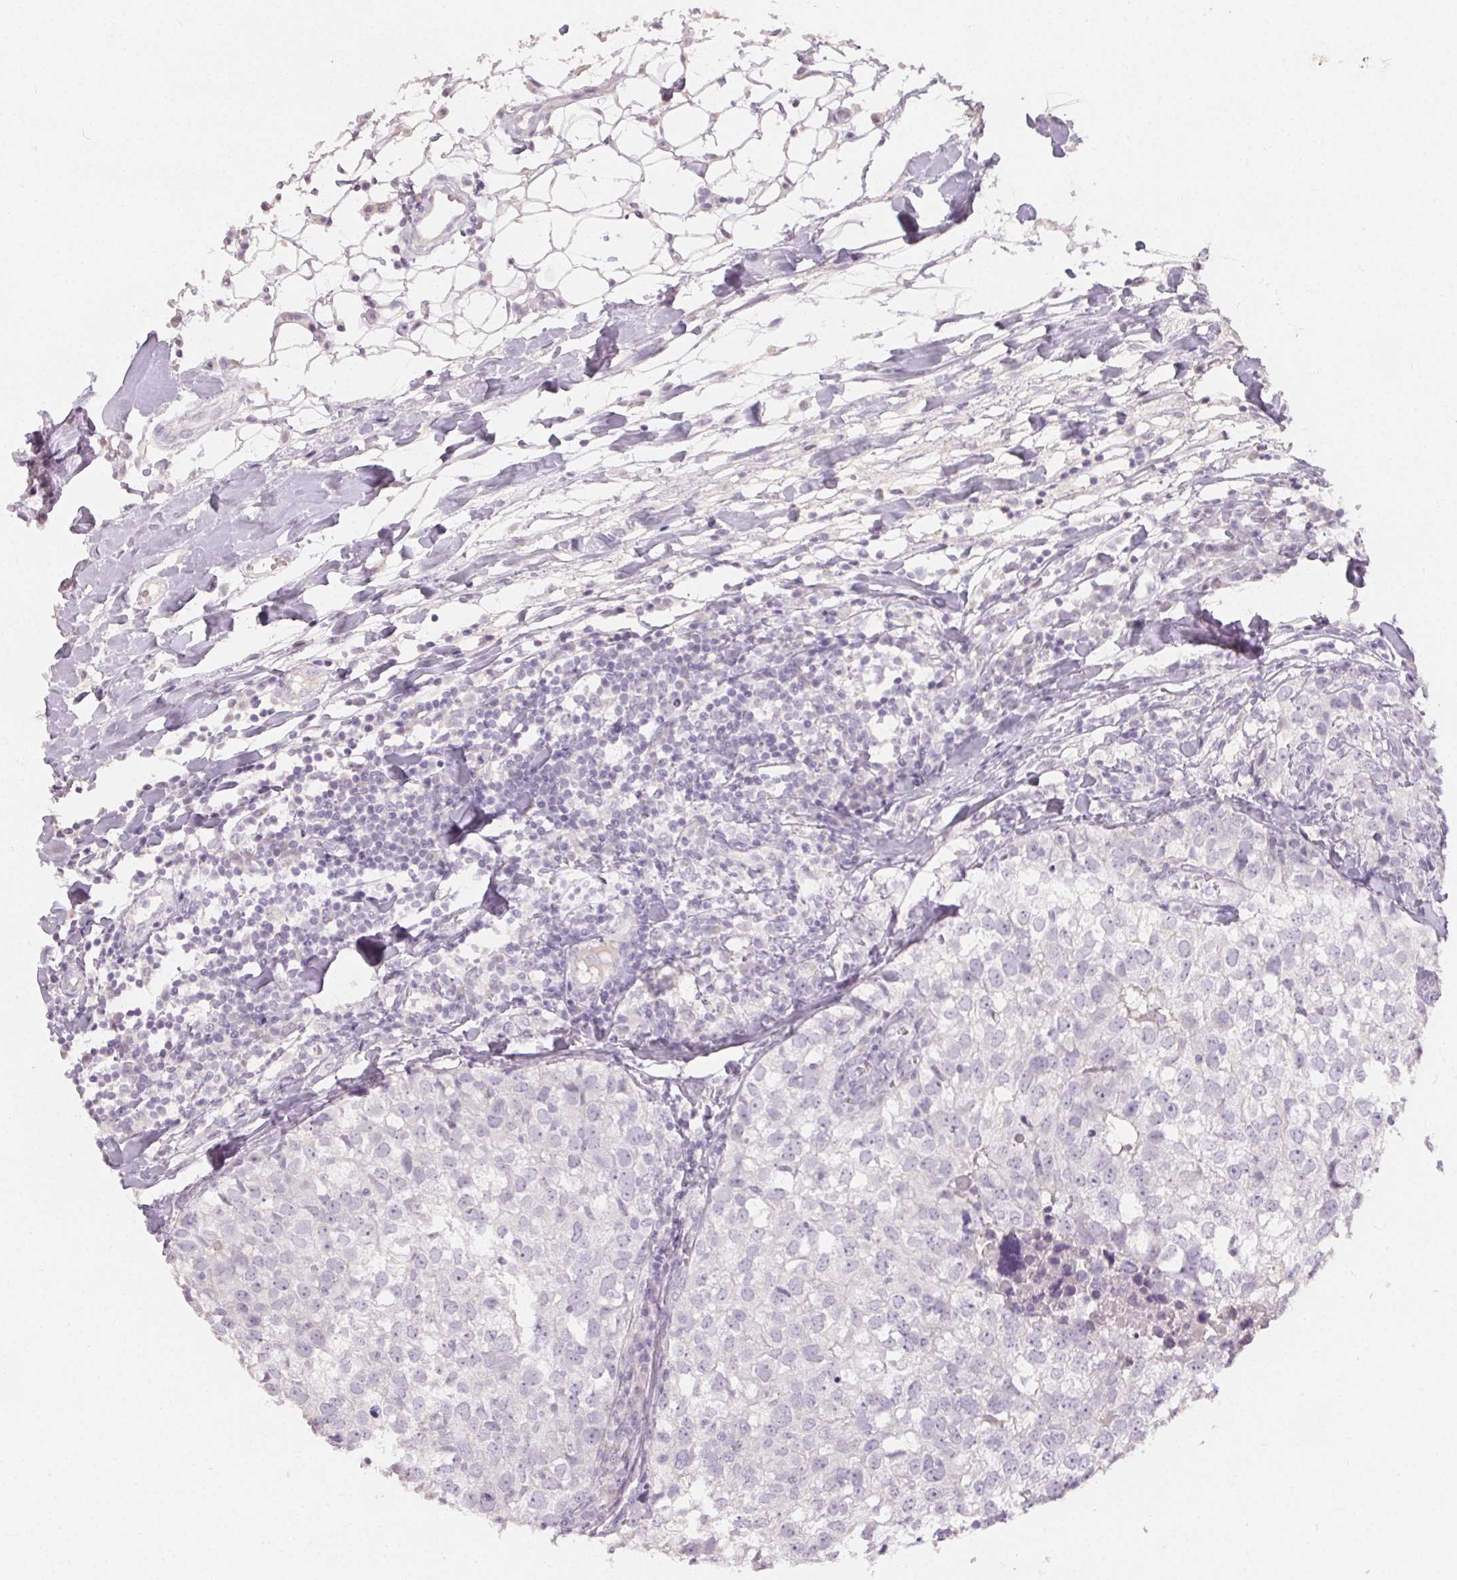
{"staining": {"intensity": "negative", "quantity": "none", "location": "none"}, "tissue": "breast cancer", "cell_type": "Tumor cells", "image_type": "cancer", "snomed": [{"axis": "morphology", "description": "Duct carcinoma"}, {"axis": "topography", "description": "Breast"}], "caption": "IHC micrograph of human breast infiltrating ductal carcinoma stained for a protein (brown), which demonstrates no staining in tumor cells. (Brightfield microscopy of DAB (3,3'-diaminobenzidine) immunohistochemistry (IHC) at high magnification).", "gene": "MIOX", "patient": {"sex": "female", "age": 30}}